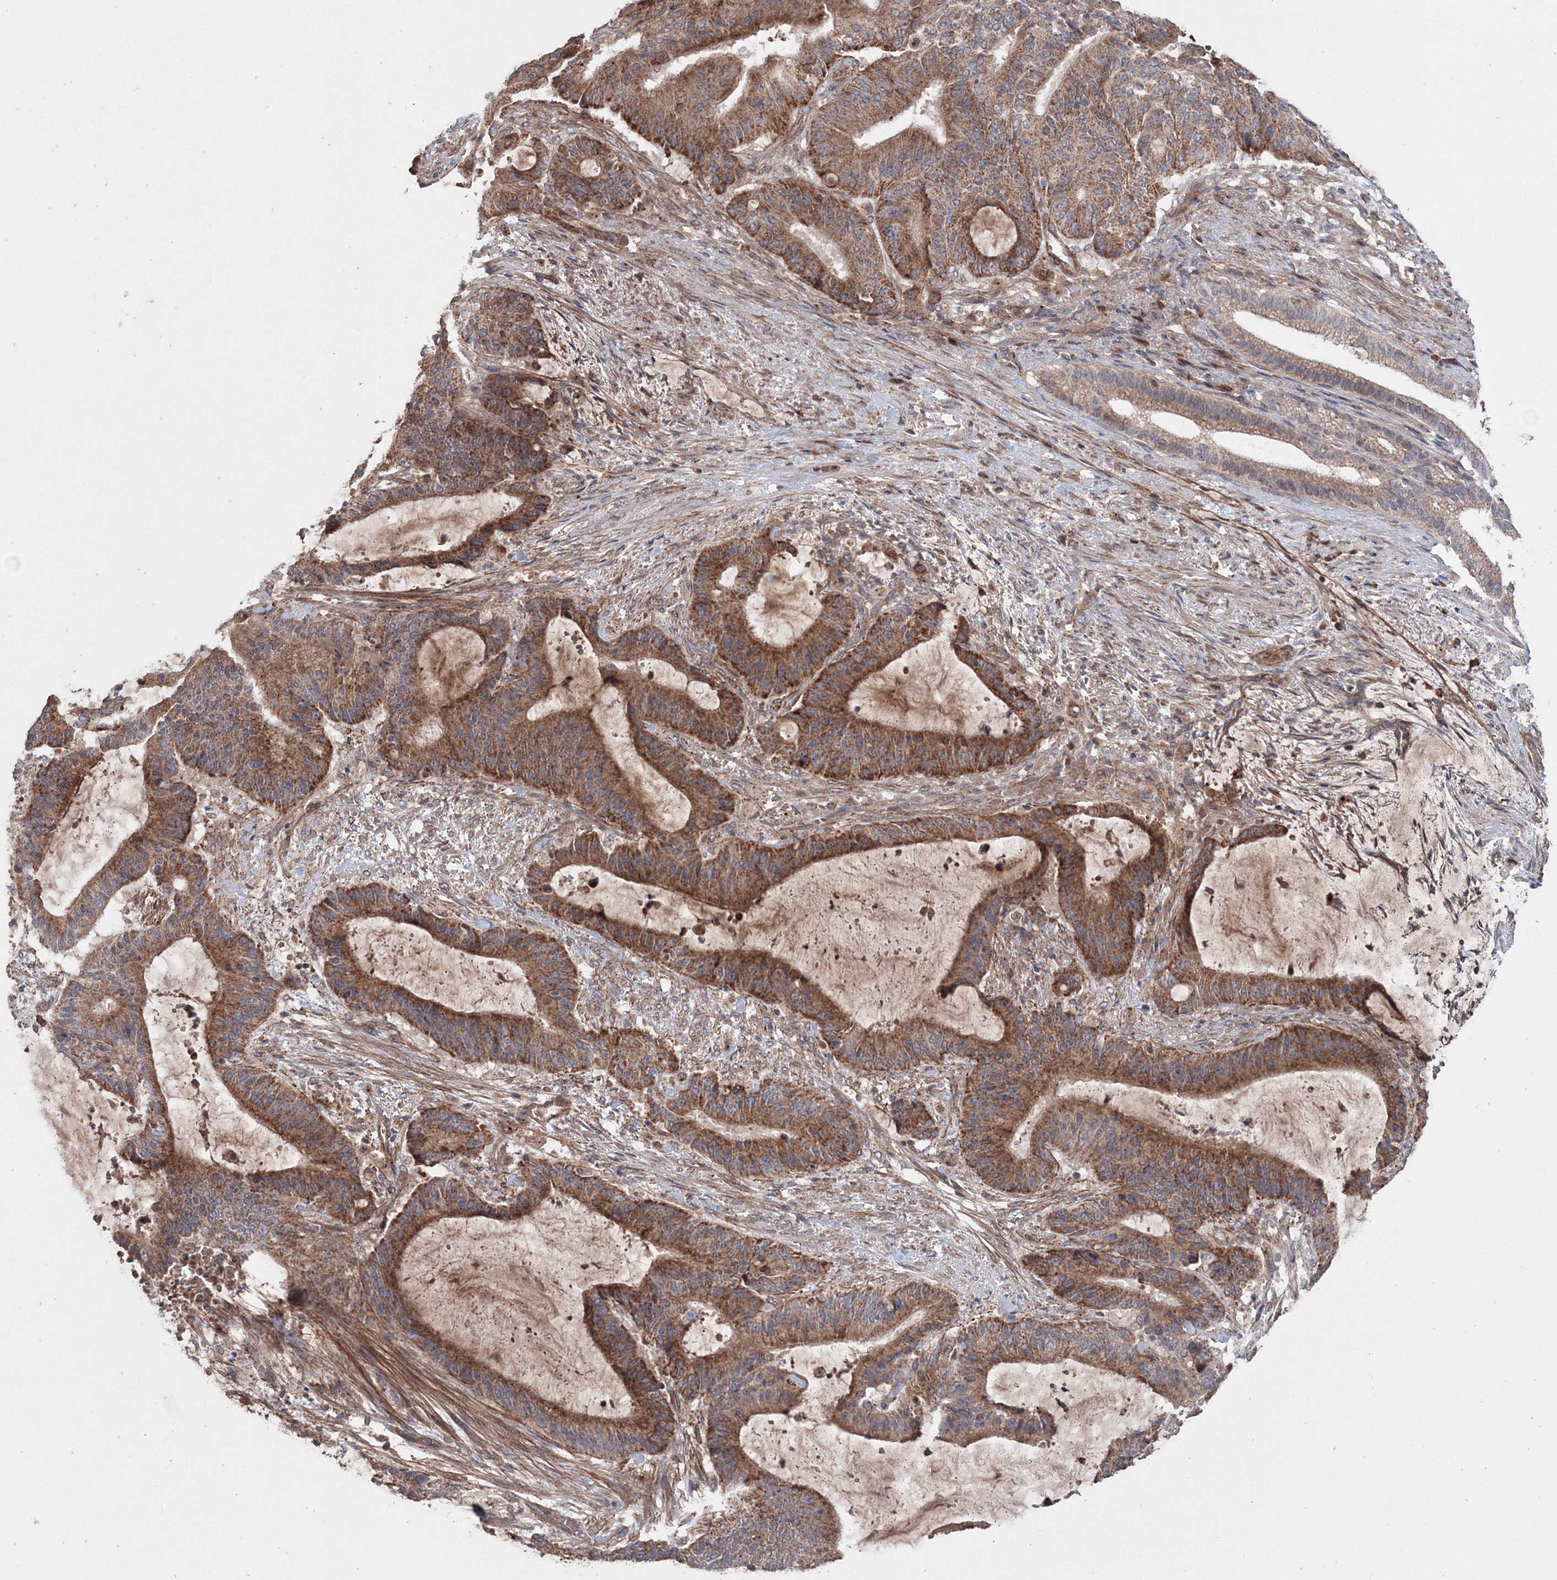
{"staining": {"intensity": "strong", "quantity": ">75%", "location": "cytoplasmic/membranous"}, "tissue": "liver cancer", "cell_type": "Tumor cells", "image_type": "cancer", "snomed": [{"axis": "morphology", "description": "Normal tissue, NOS"}, {"axis": "morphology", "description": "Cholangiocarcinoma"}, {"axis": "topography", "description": "Liver"}, {"axis": "topography", "description": "Peripheral nerve tissue"}], "caption": "Liver cholangiocarcinoma stained with immunohistochemistry (IHC) exhibits strong cytoplasmic/membranous expression in approximately >75% of tumor cells. The protein of interest is shown in brown color, while the nuclei are stained blue.", "gene": "NOA1", "patient": {"sex": "female", "age": 73}}